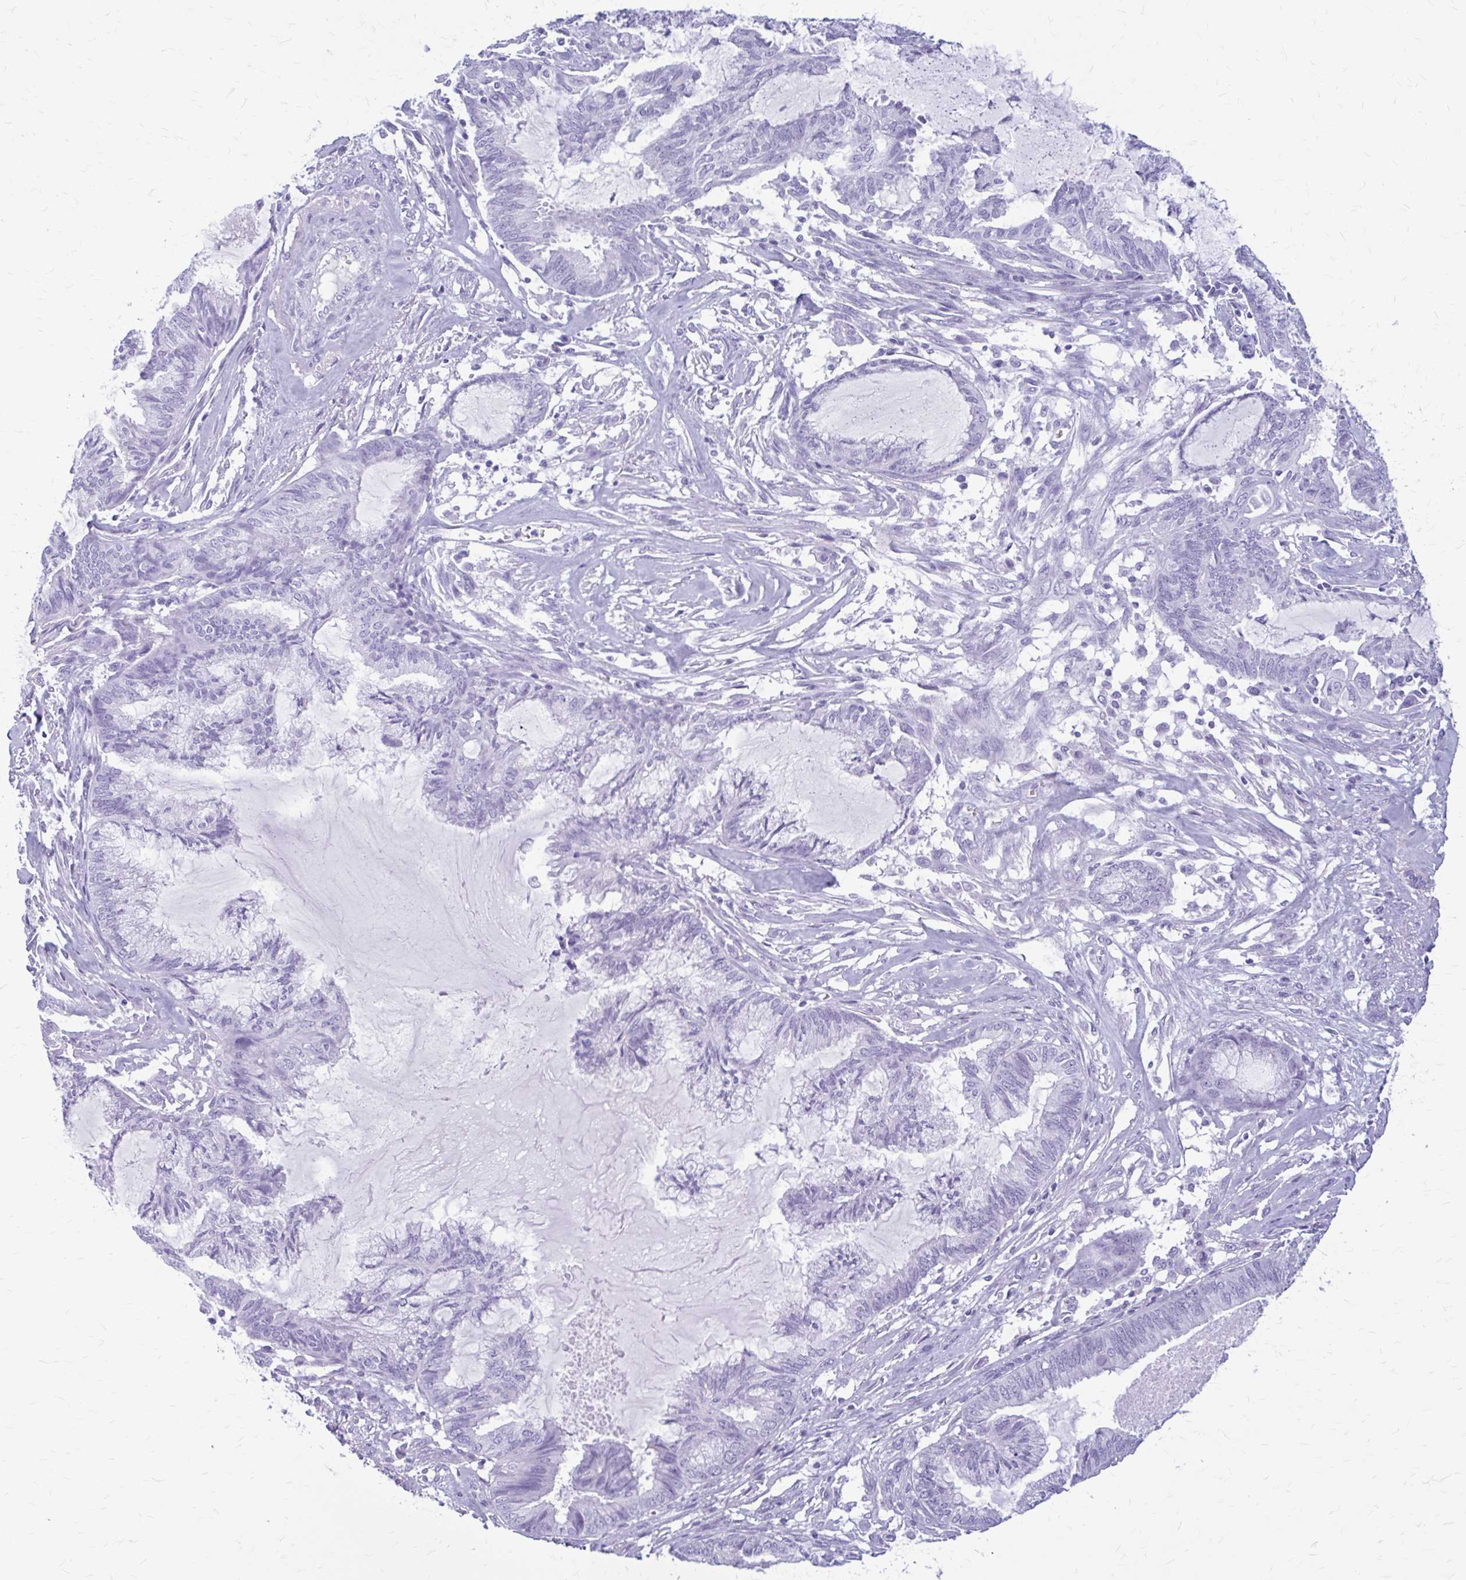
{"staining": {"intensity": "negative", "quantity": "none", "location": "none"}, "tissue": "endometrial cancer", "cell_type": "Tumor cells", "image_type": "cancer", "snomed": [{"axis": "morphology", "description": "Adenocarcinoma, NOS"}, {"axis": "topography", "description": "Endometrium"}], "caption": "An immunohistochemistry (IHC) micrograph of endometrial adenocarcinoma is shown. There is no staining in tumor cells of endometrial adenocarcinoma.", "gene": "KLHDC7A", "patient": {"sex": "female", "age": 86}}